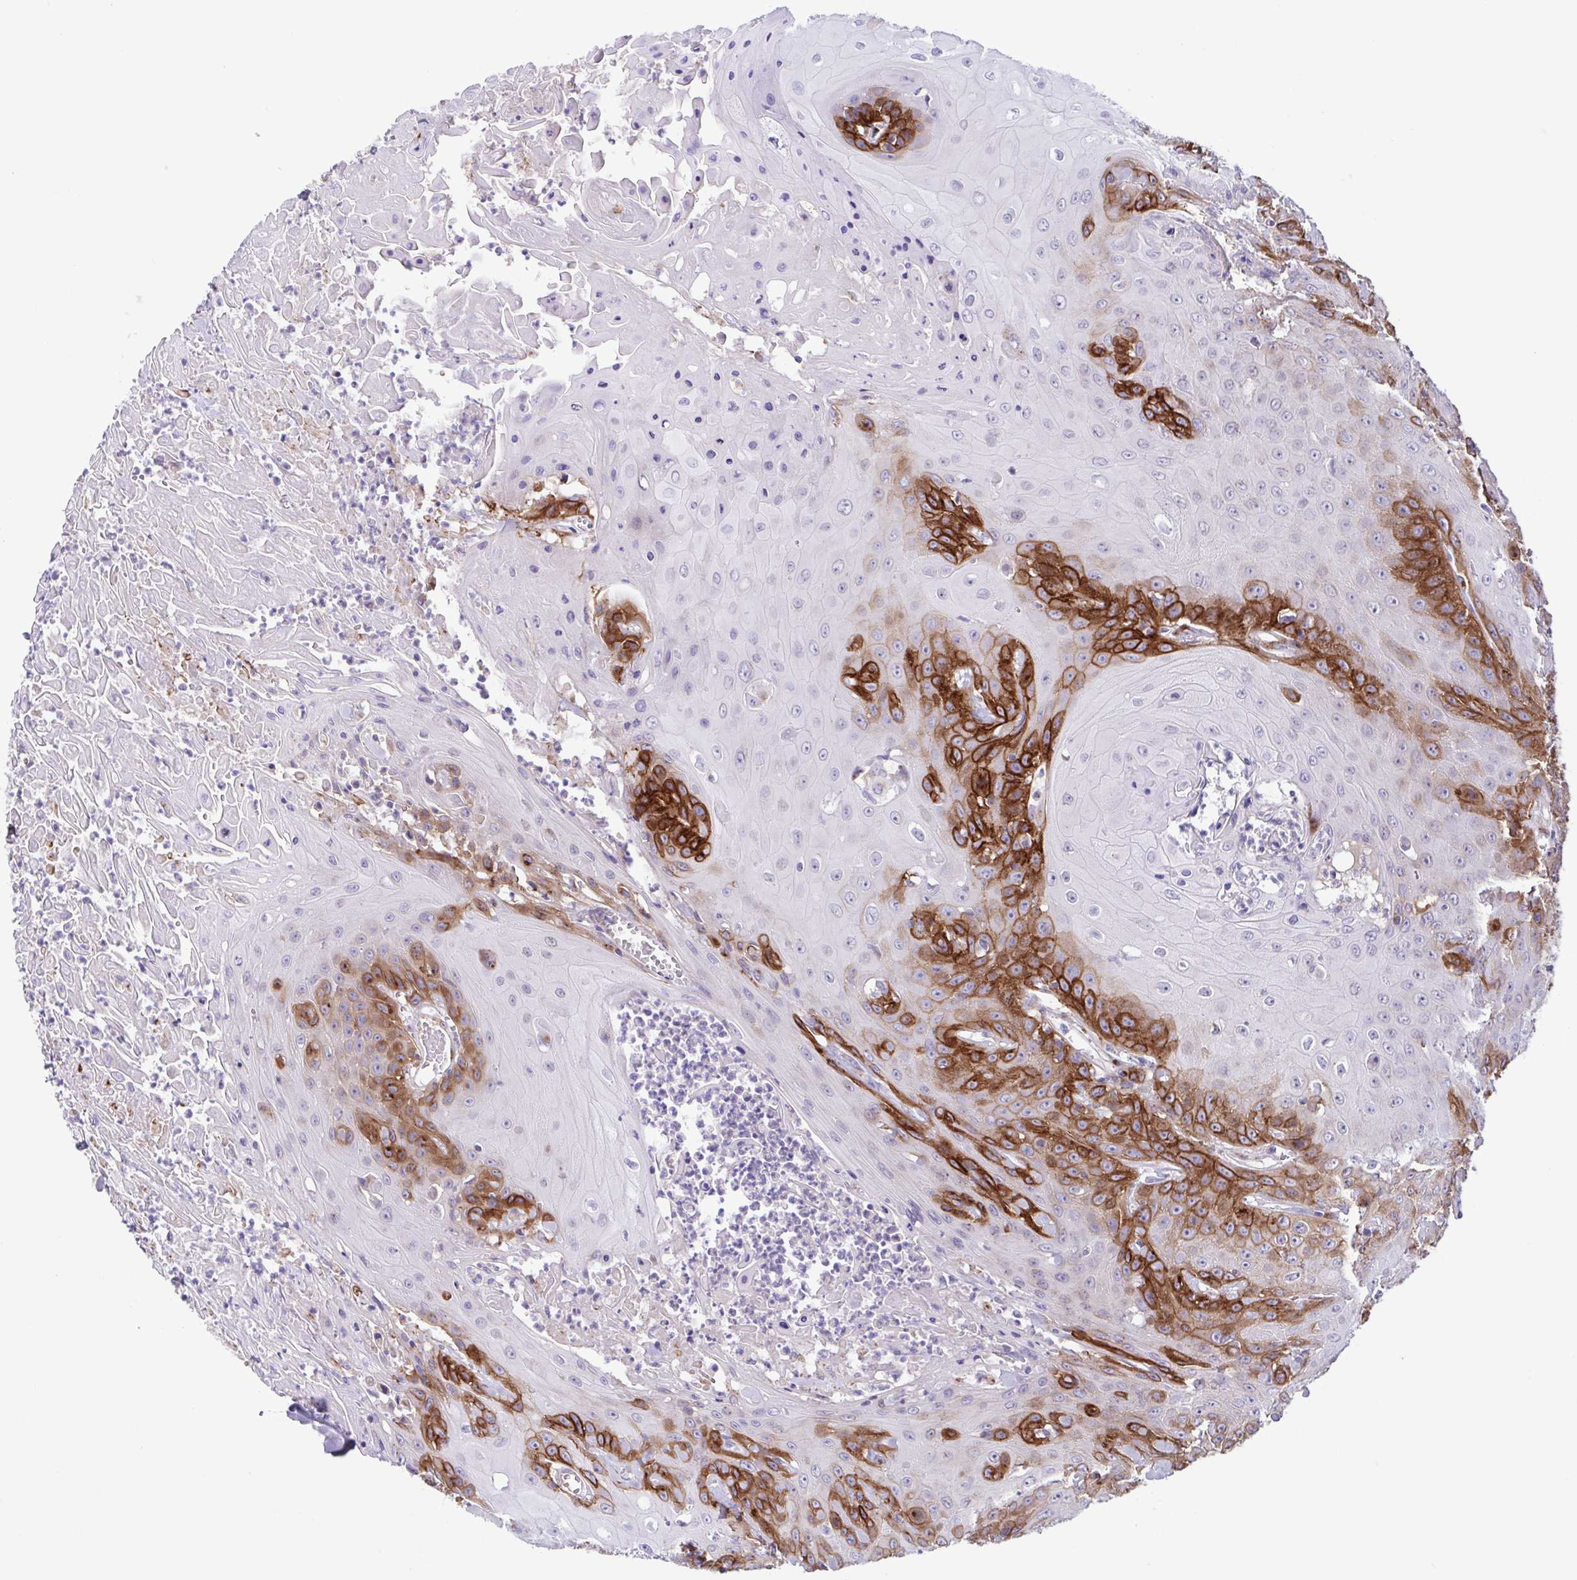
{"staining": {"intensity": "strong", "quantity": "<25%", "location": "cytoplasmic/membranous"}, "tissue": "head and neck cancer", "cell_type": "Tumor cells", "image_type": "cancer", "snomed": [{"axis": "morphology", "description": "Squamous cell carcinoma, NOS"}, {"axis": "topography", "description": "Skin"}, {"axis": "topography", "description": "Head-Neck"}], "caption": "Brown immunohistochemical staining in head and neck cancer exhibits strong cytoplasmic/membranous staining in approximately <25% of tumor cells.", "gene": "COL17A1", "patient": {"sex": "male", "age": 80}}